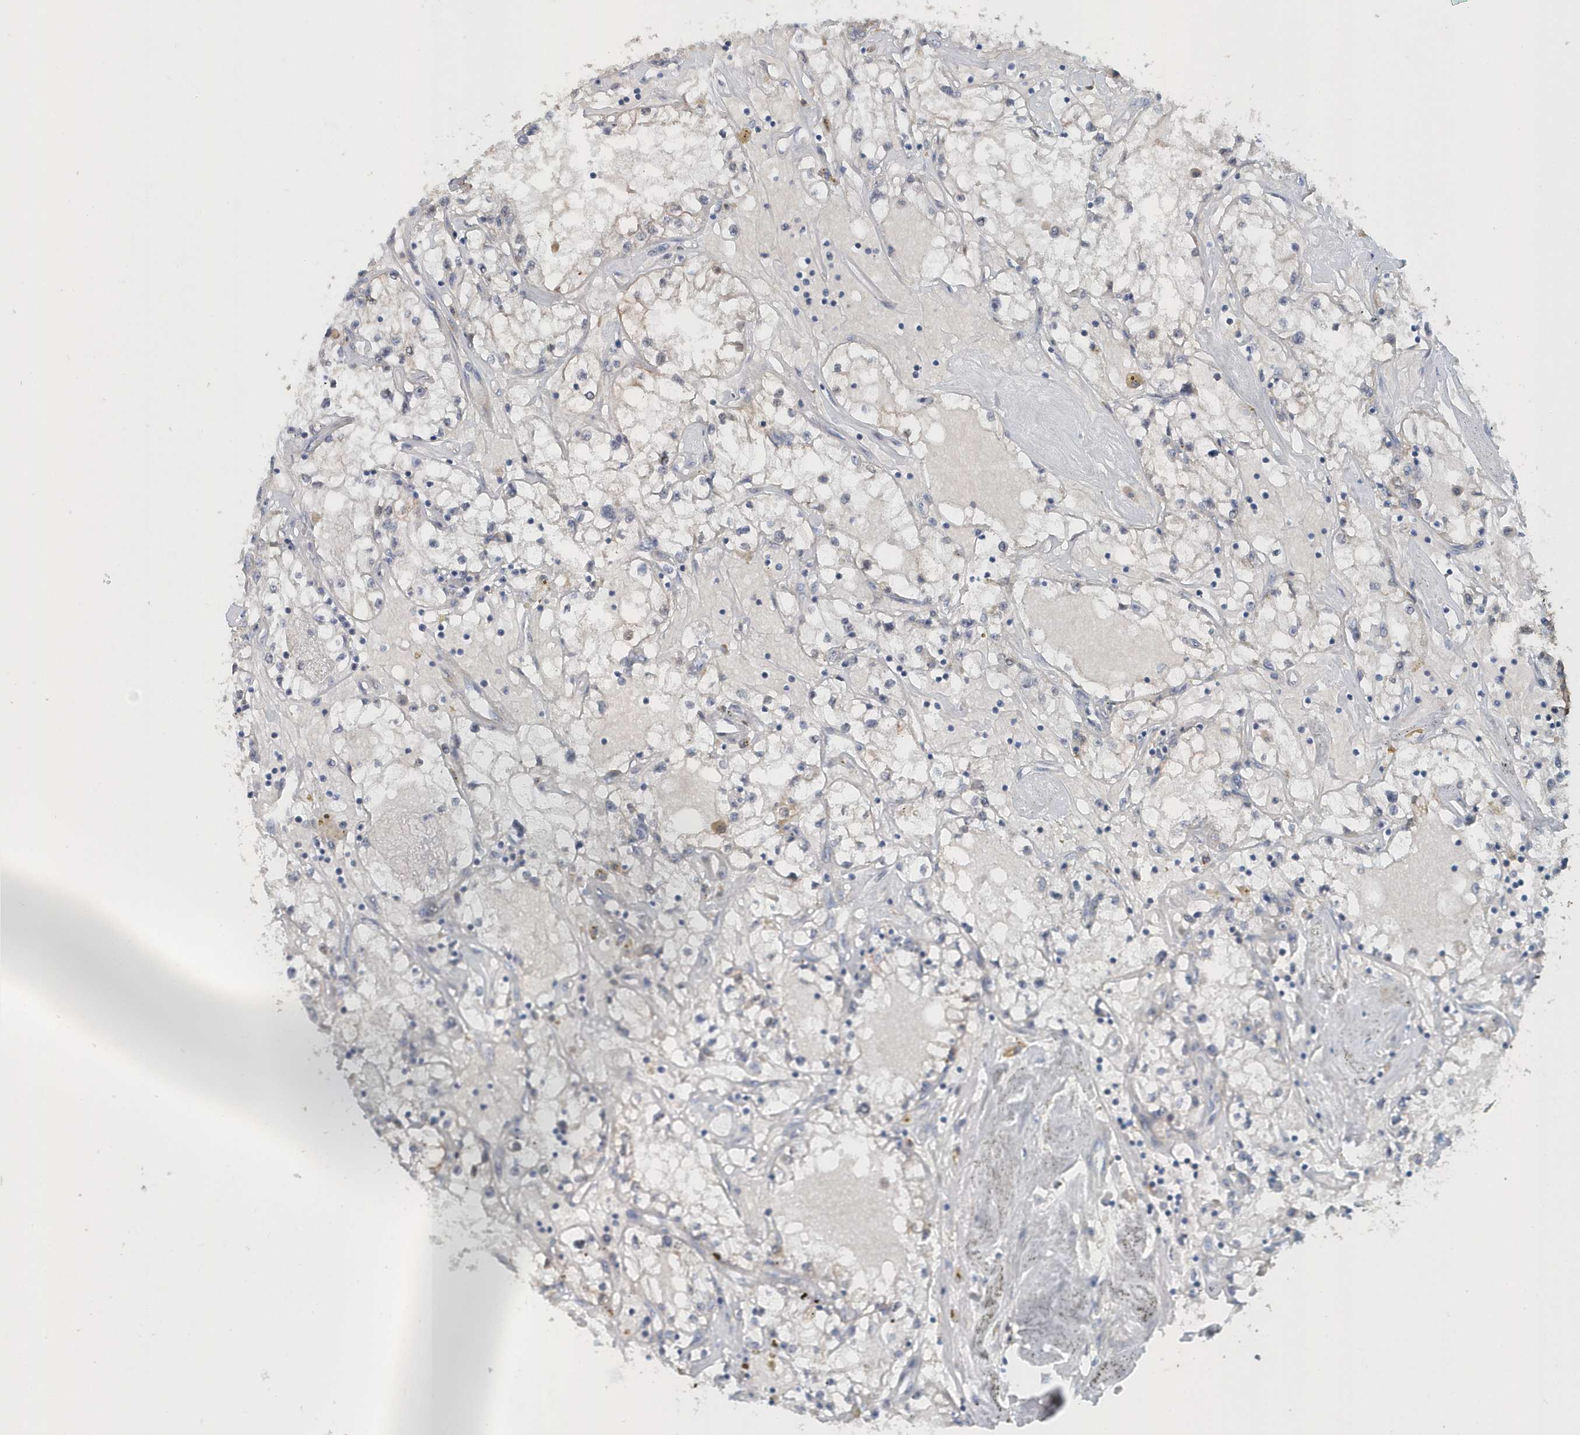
{"staining": {"intensity": "negative", "quantity": "none", "location": "none"}, "tissue": "renal cancer", "cell_type": "Tumor cells", "image_type": "cancer", "snomed": [{"axis": "morphology", "description": "Adenocarcinoma, NOS"}, {"axis": "topography", "description": "Kidney"}], "caption": "High power microscopy micrograph of an immunohistochemistry (IHC) micrograph of renal cancer (adenocarcinoma), revealing no significant expression in tumor cells. (DAB (3,3'-diaminobenzidine) immunohistochemistry (IHC) with hematoxylin counter stain).", "gene": "PFN2", "patient": {"sex": "male", "age": 56}}